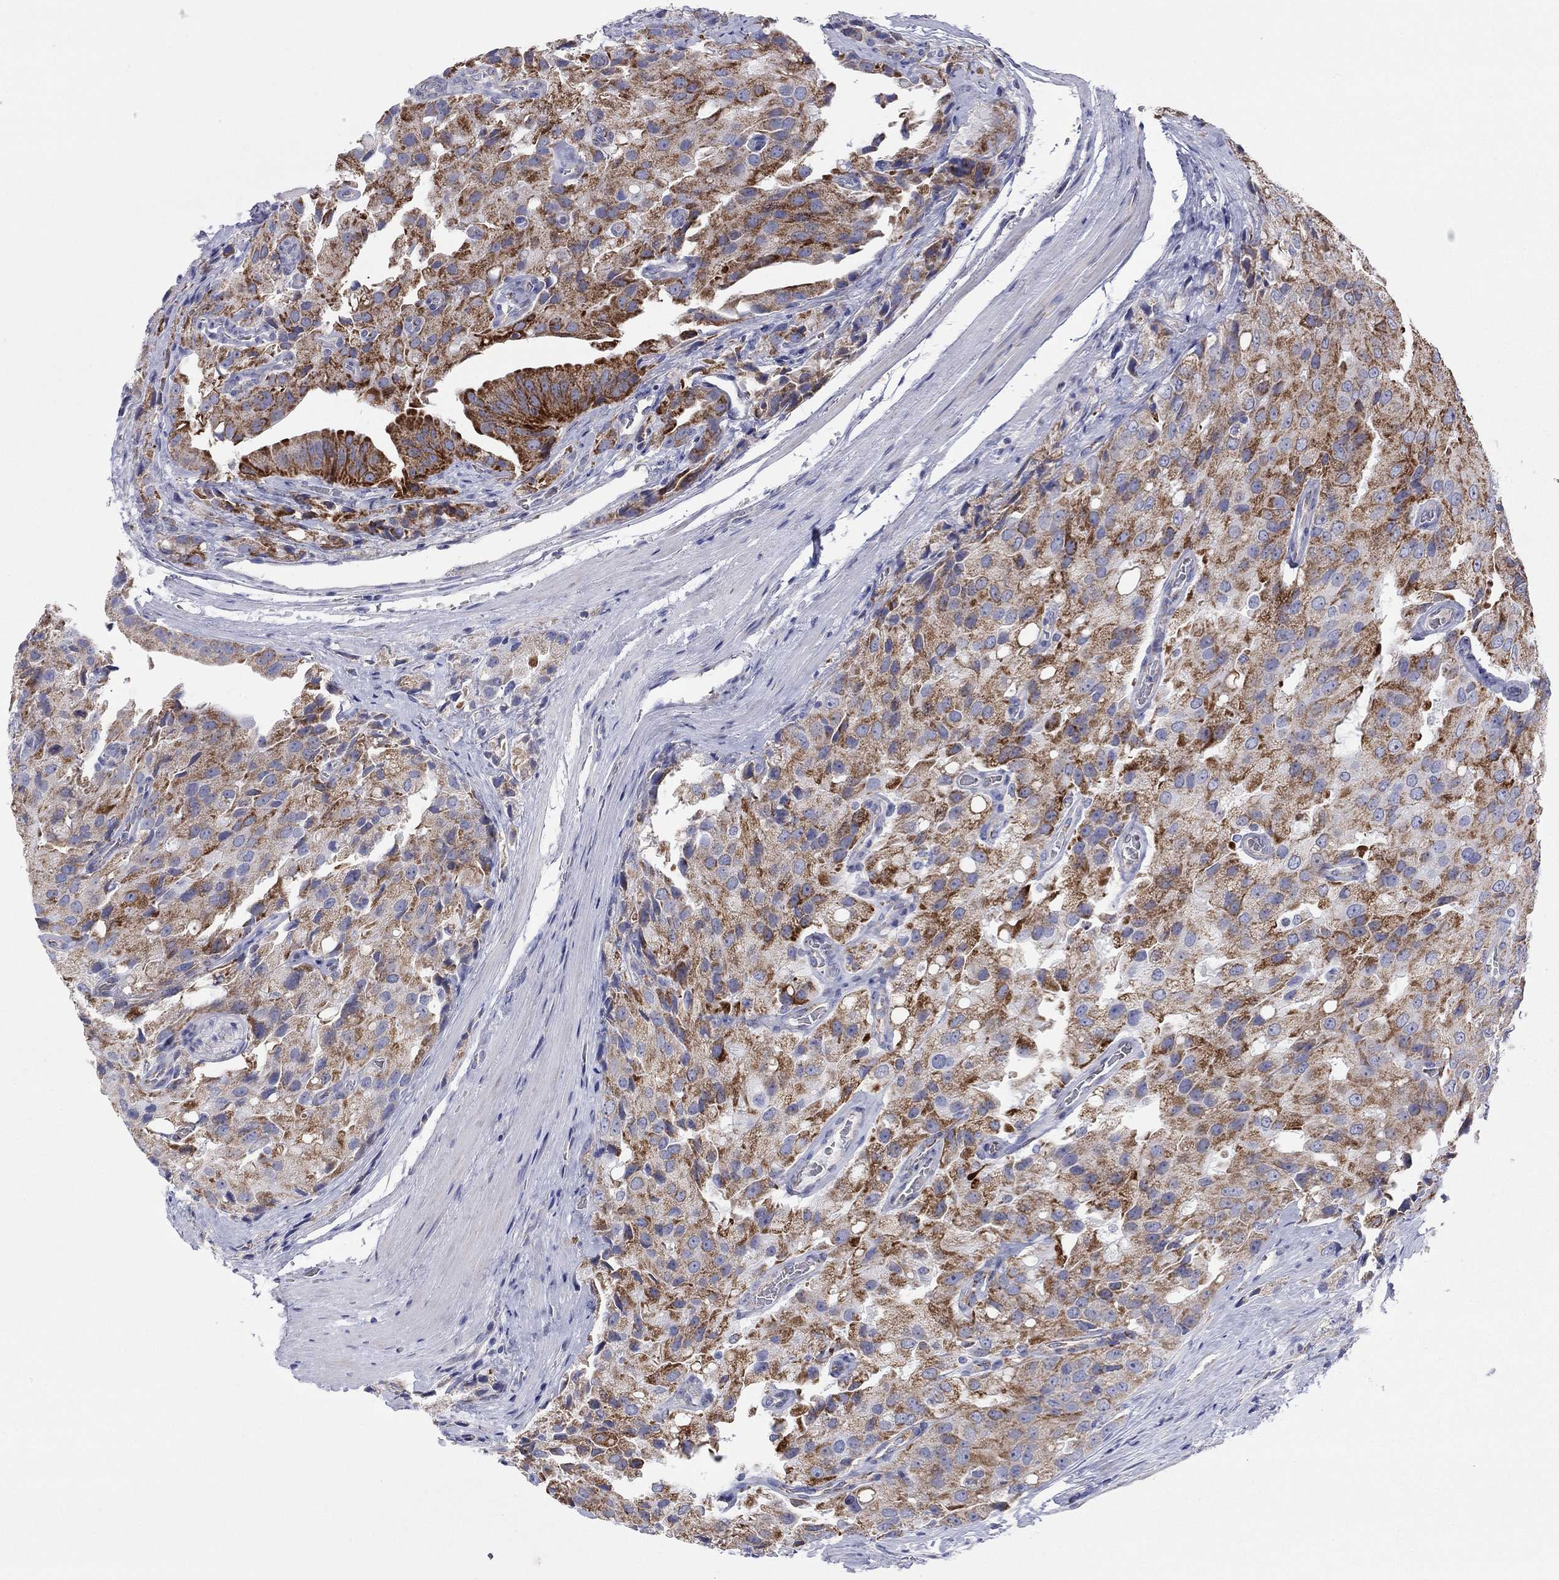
{"staining": {"intensity": "strong", "quantity": "25%-75%", "location": "cytoplasmic/membranous"}, "tissue": "prostate cancer", "cell_type": "Tumor cells", "image_type": "cancer", "snomed": [{"axis": "morphology", "description": "Adenocarcinoma, NOS"}, {"axis": "topography", "description": "Prostate and seminal vesicle, NOS"}, {"axis": "topography", "description": "Prostate"}], "caption": "Adenocarcinoma (prostate) stained for a protein displays strong cytoplasmic/membranous positivity in tumor cells.", "gene": "MGST3", "patient": {"sex": "male", "age": 67}}